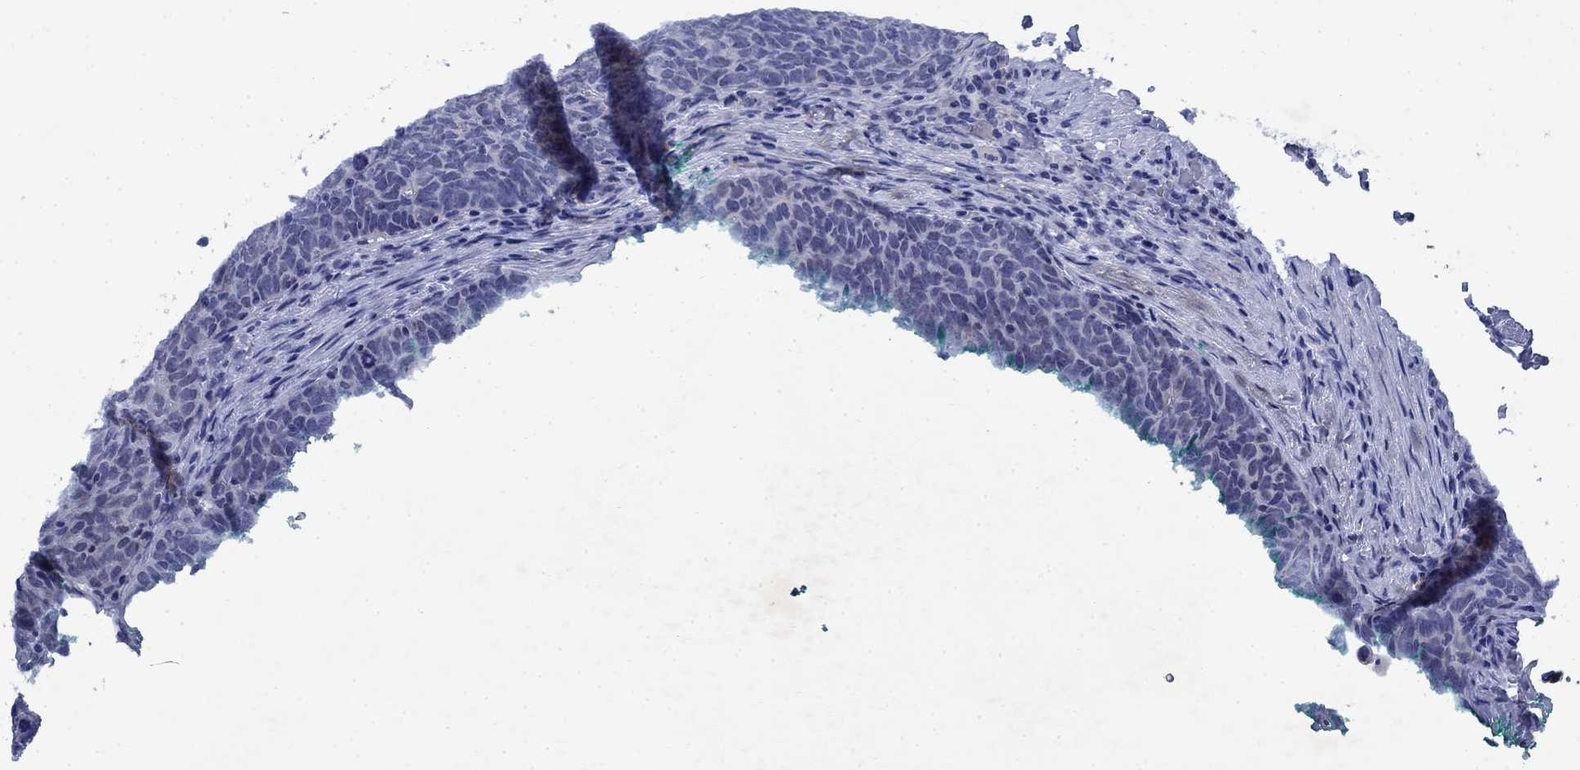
{"staining": {"intensity": "negative", "quantity": "none", "location": "none"}, "tissue": "skin cancer", "cell_type": "Tumor cells", "image_type": "cancer", "snomed": [{"axis": "morphology", "description": "Squamous cell carcinoma, NOS"}, {"axis": "topography", "description": "Skin"}, {"axis": "topography", "description": "Anal"}], "caption": "Tumor cells show no significant expression in squamous cell carcinoma (skin).", "gene": "STAB2", "patient": {"sex": "female", "age": 51}}